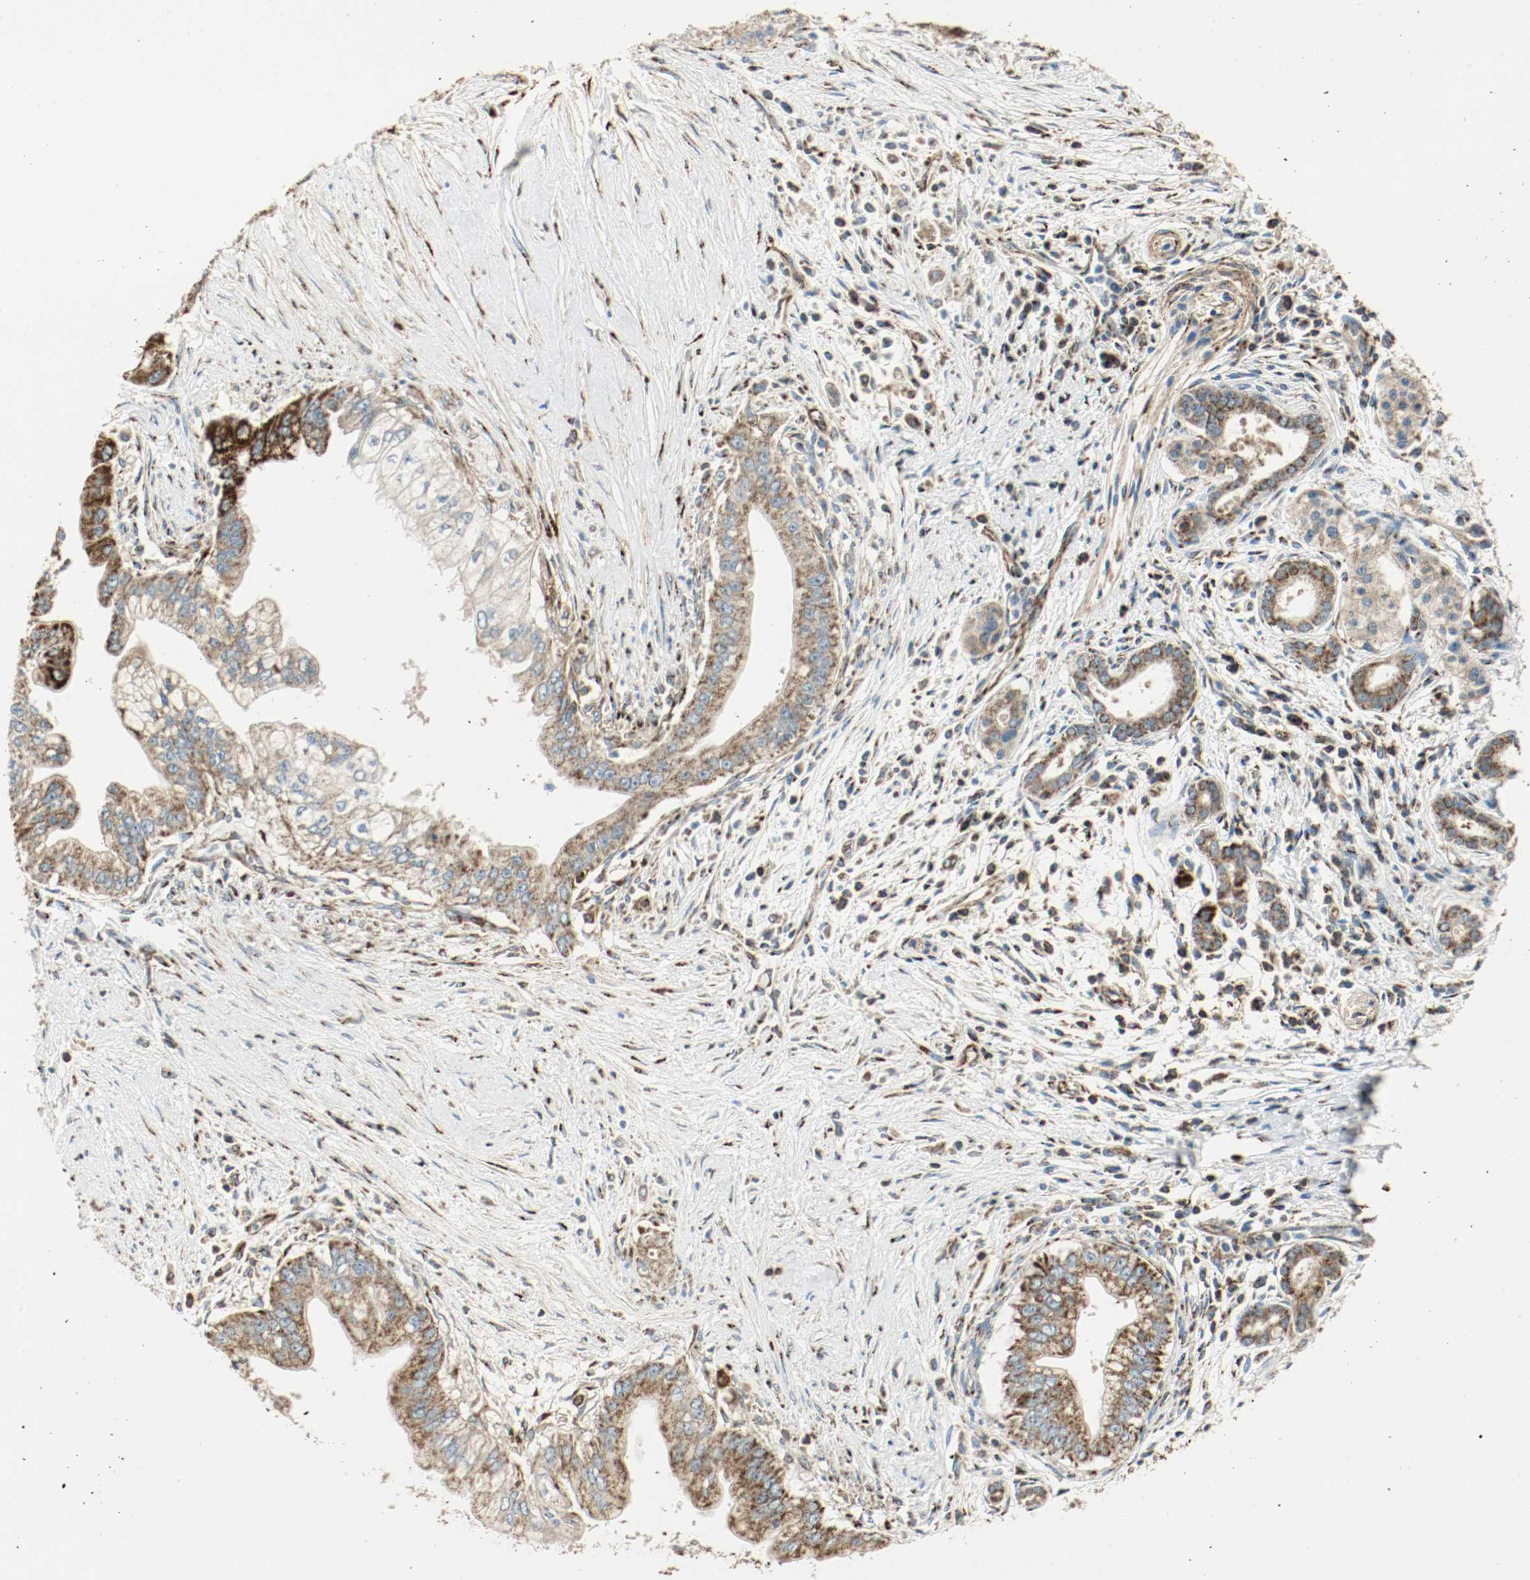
{"staining": {"intensity": "strong", "quantity": ">75%", "location": "cytoplasmic/membranous"}, "tissue": "pancreatic cancer", "cell_type": "Tumor cells", "image_type": "cancer", "snomed": [{"axis": "morphology", "description": "Adenocarcinoma, NOS"}, {"axis": "topography", "description": "Pancreas"}], "caption": "Human pancreatic cancer (adenocarcinoma) stained with a protein marker displays strong staining in tumor cells.", "gene": "PLCG1", "patient": {"sex": "male", "age": 59}}